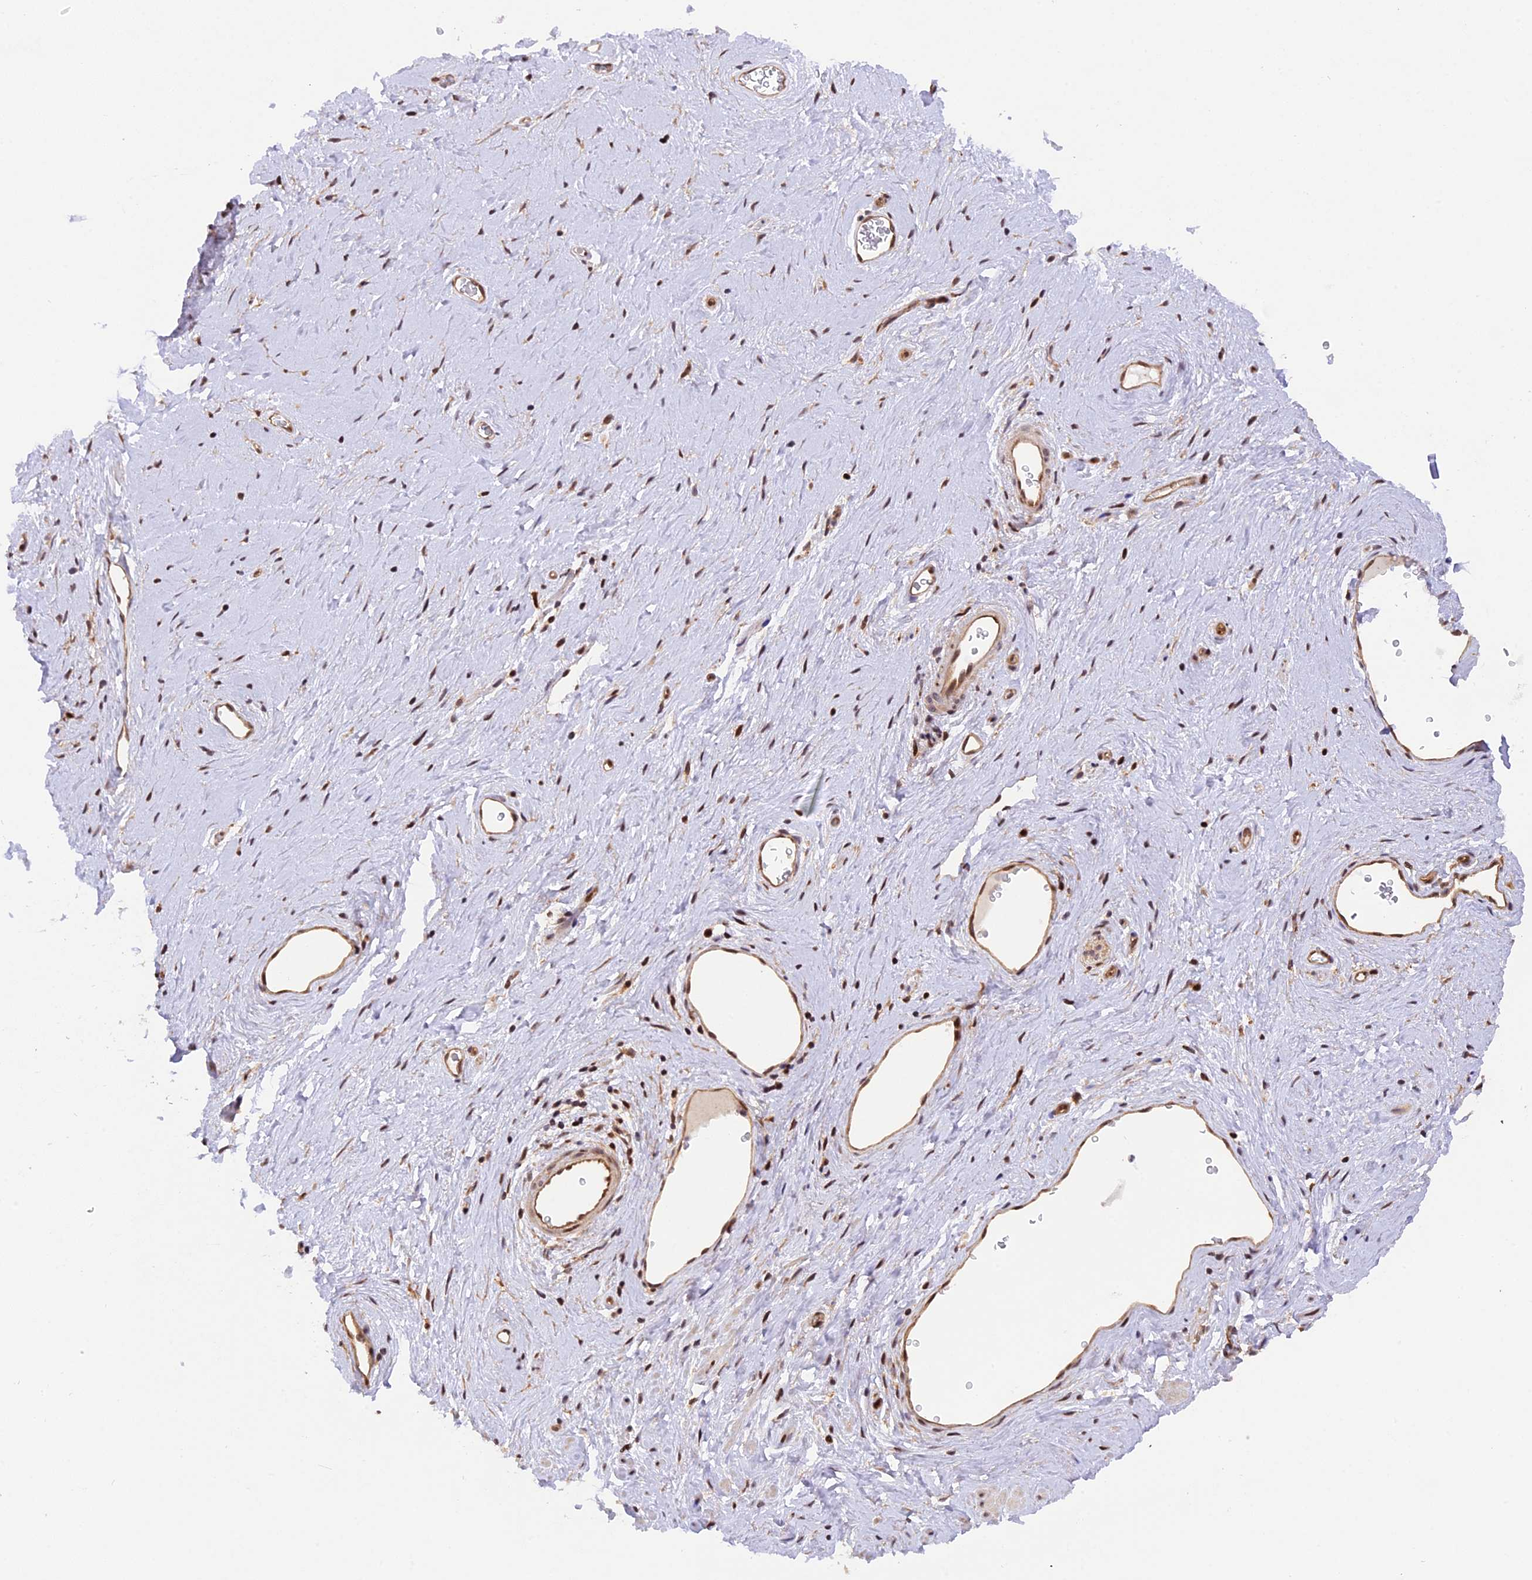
{"staining": {"intensity": "moderate", "quantity": ">75%", "location": "cytoplasmic/membranous,nuclear"}, "tissue": "soft tissue", "cell_type": "Chondrocytes", "image_type": "normal", "snomed": [{"axis": "morphology", "description": "Normal tissue, NOS"}, {"axis": "morphology", "description": "Adenocarcinoma, NOS"}, {"axis": "topography", "description": "Rectum"}, {"axis": "topography", "description": "Vagina"}, {"axis": "topography", "description": "Peripheral nerve tissue"}], "caption": "Chondrocytes exhibit medium levels of moderate cytoplasmic/membranous,nuclear staining in about >75% of cells in unremarkable human soft tissue. Ihc stains the protein in brown and the nuclei are stained blue.", "gene": "SAMD4A", "patient": {"sex": "female", "age": 71}}